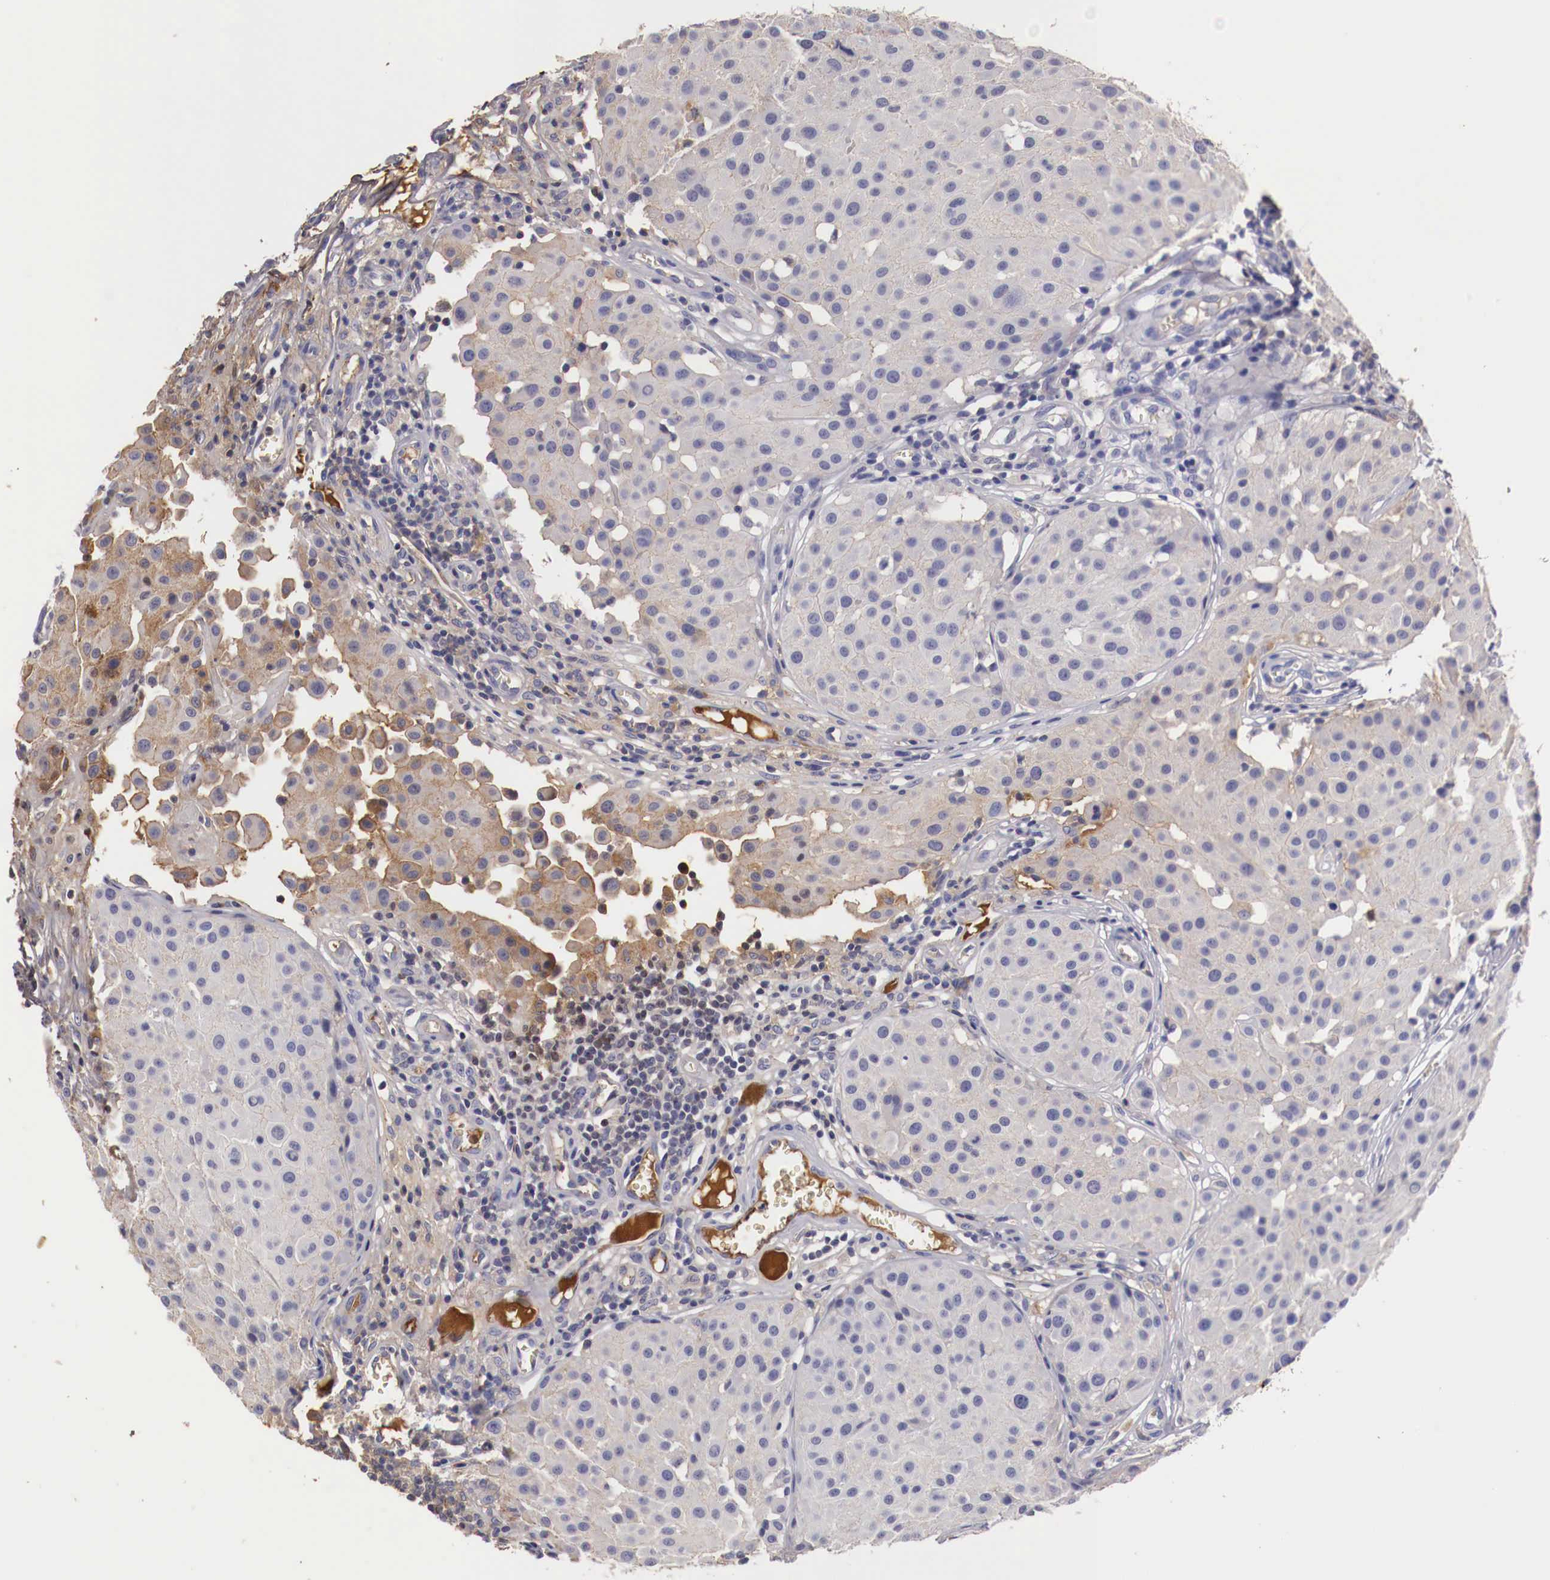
{"staining": {"intensity": "negative", "quantity": "none", "location": "none"}, "tissue": "melanoma", "cell_type": "Tumor cells", "image_type": "cancer", "snomed": [{"axis": "morphology", "description": "Malignant melanoma, NOS"}, {"axis": "topography", "description": "Skin"}], "caption": "Immunohistochemical staining of malignant melanoma displays no significant positivity in tumor cells.", "gene": "PITPNA", "patient": {"sex": "male", "age": 36}}